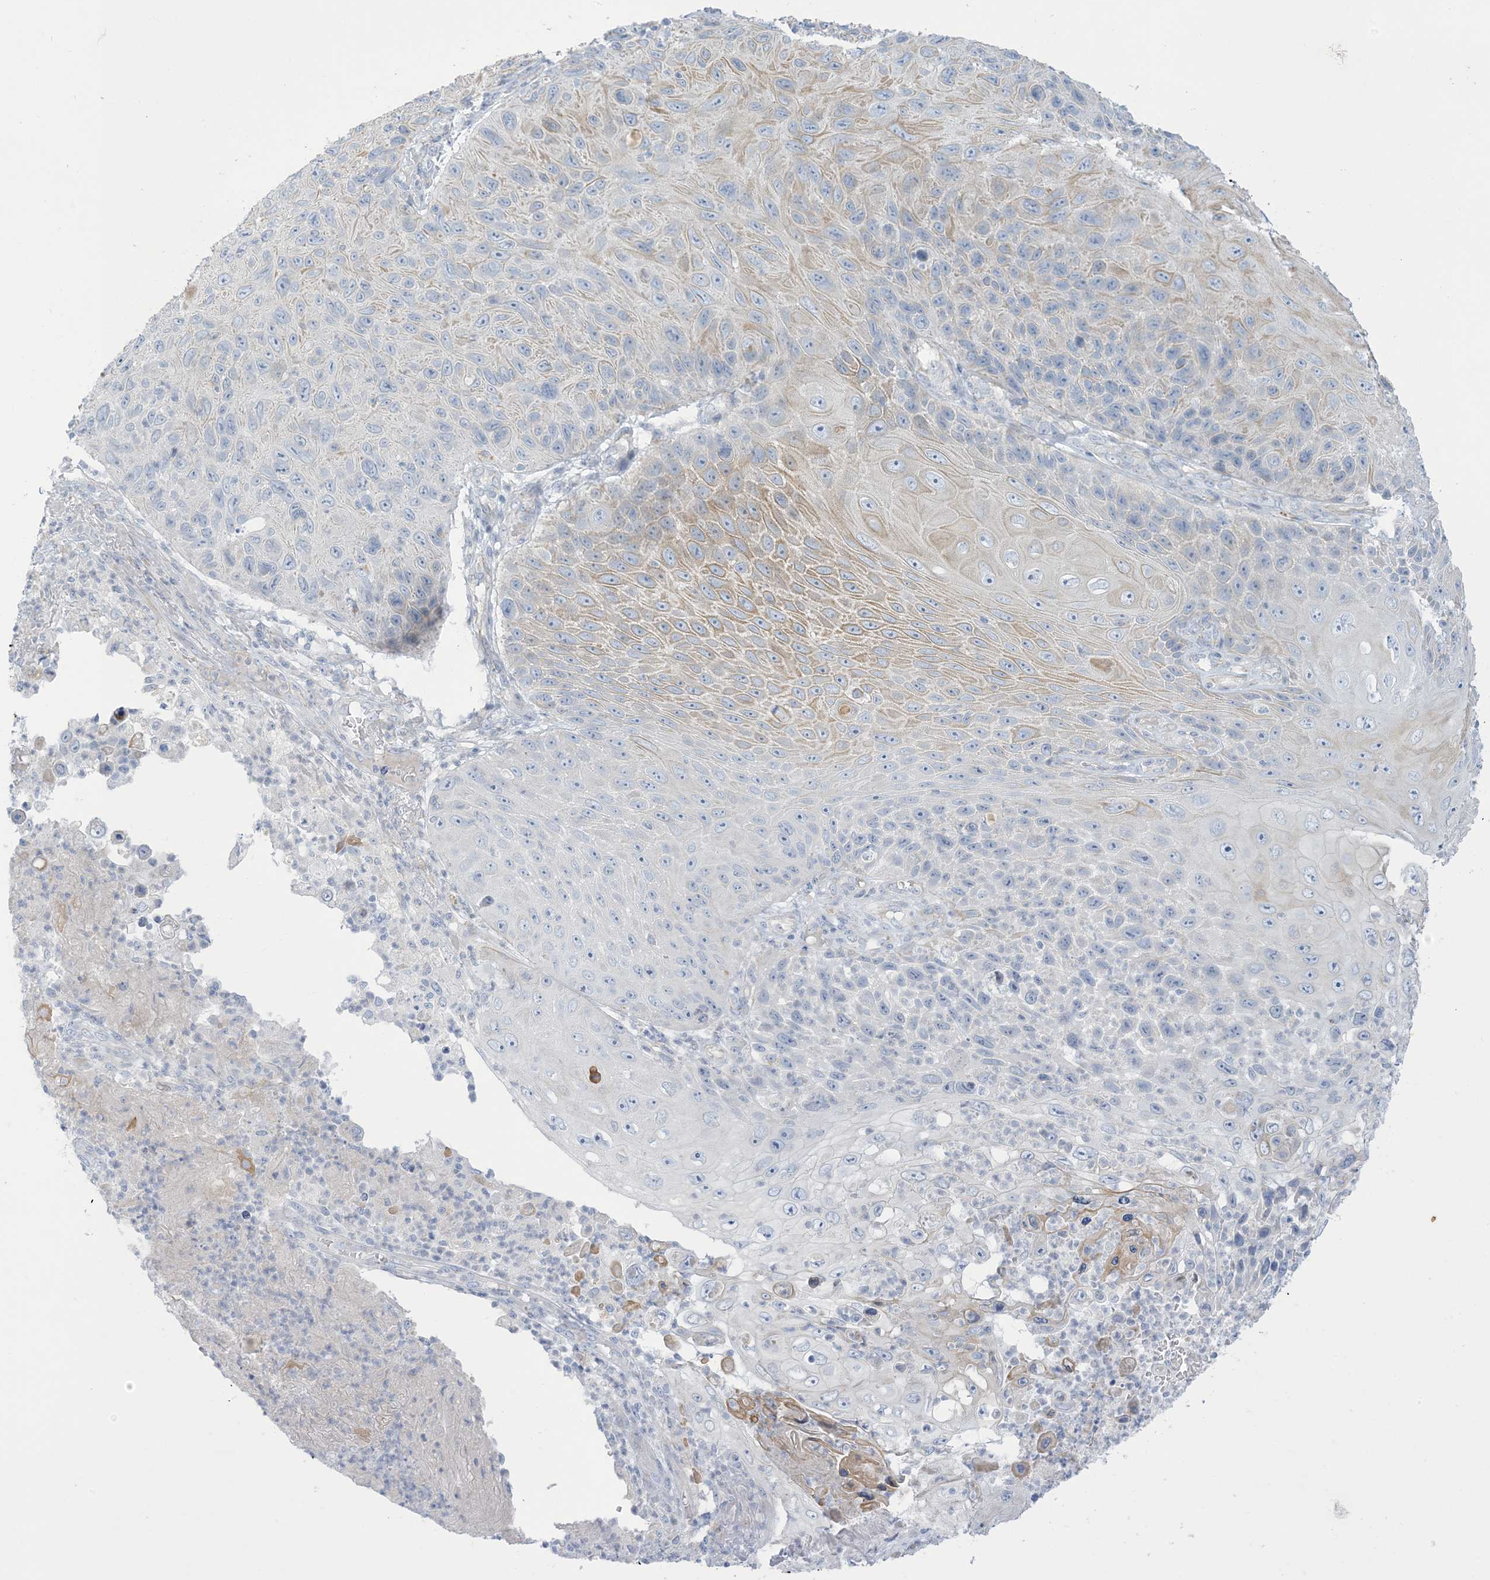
{"staining": {"intensity": "weak", "quantity": "<25%", "location": "cytoplasmic/membranous"}, "tissue": "skin cancer", "cell_type": "Tumor cells", "image_type": "cancer", "snomed": [{"axis": "morphology", "description": "Squamous cell carcinoma, NOS"}, {"axis": "topography", "description": "Skin"}], "caption": "Immunohistochemistry of squamous cell carcinoma (skin) exhibits no positivity in tumor cells. (IHC, brightfield microscopy, high magnification).", "gene": "XIRP2", "patient": {"sex": "female", "age": 88}}